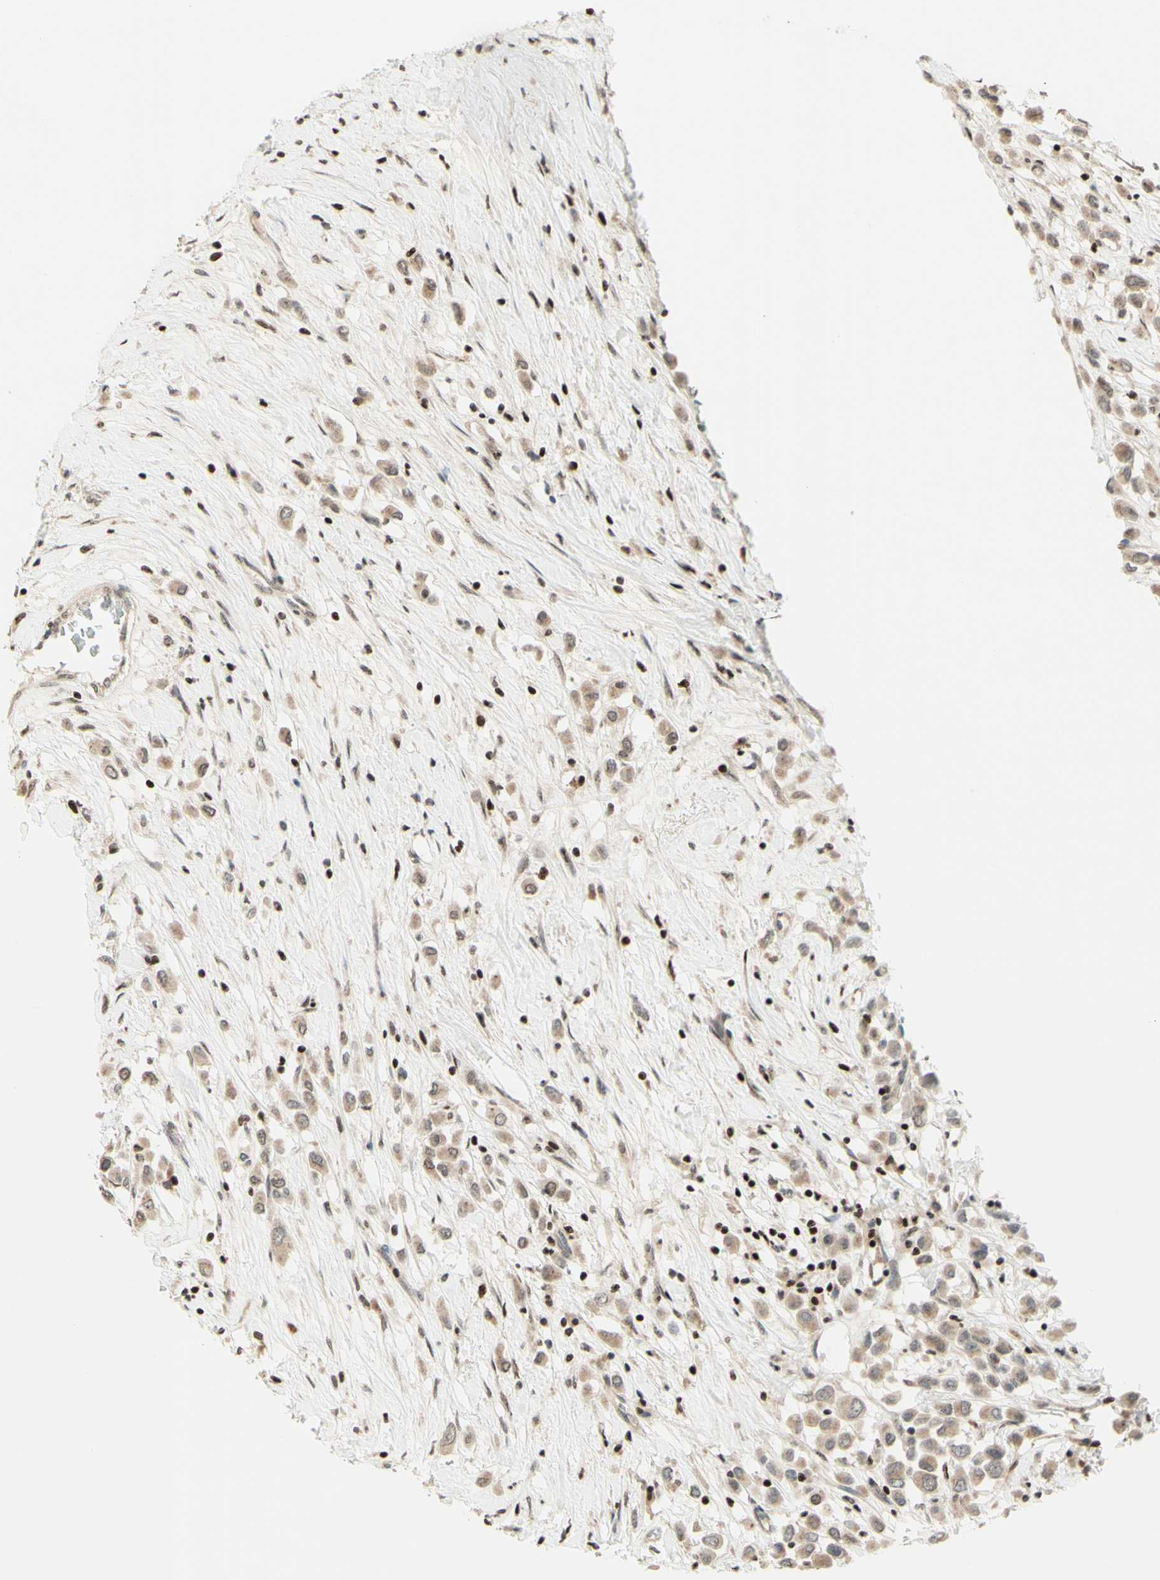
{"staining": {"intensity": "weak", "quantity": ">75%", "location": "cytoplasmic/membranous"}, "tissue": "breast cancer", "cell_type": "Tumor cells", "image_type": "cancer", "snomed": [{"axis": "morphology", "description": "Duct carcinoma"}, {"axis": "topography", "description": "Breast"}], "caption": "Breast cancer tissue demonstrates weak cytoplasmic/membranous expression in about >75% of tumor cells", "gene": "CDKL5", "patient": {"sex": "female", "age": 61}}